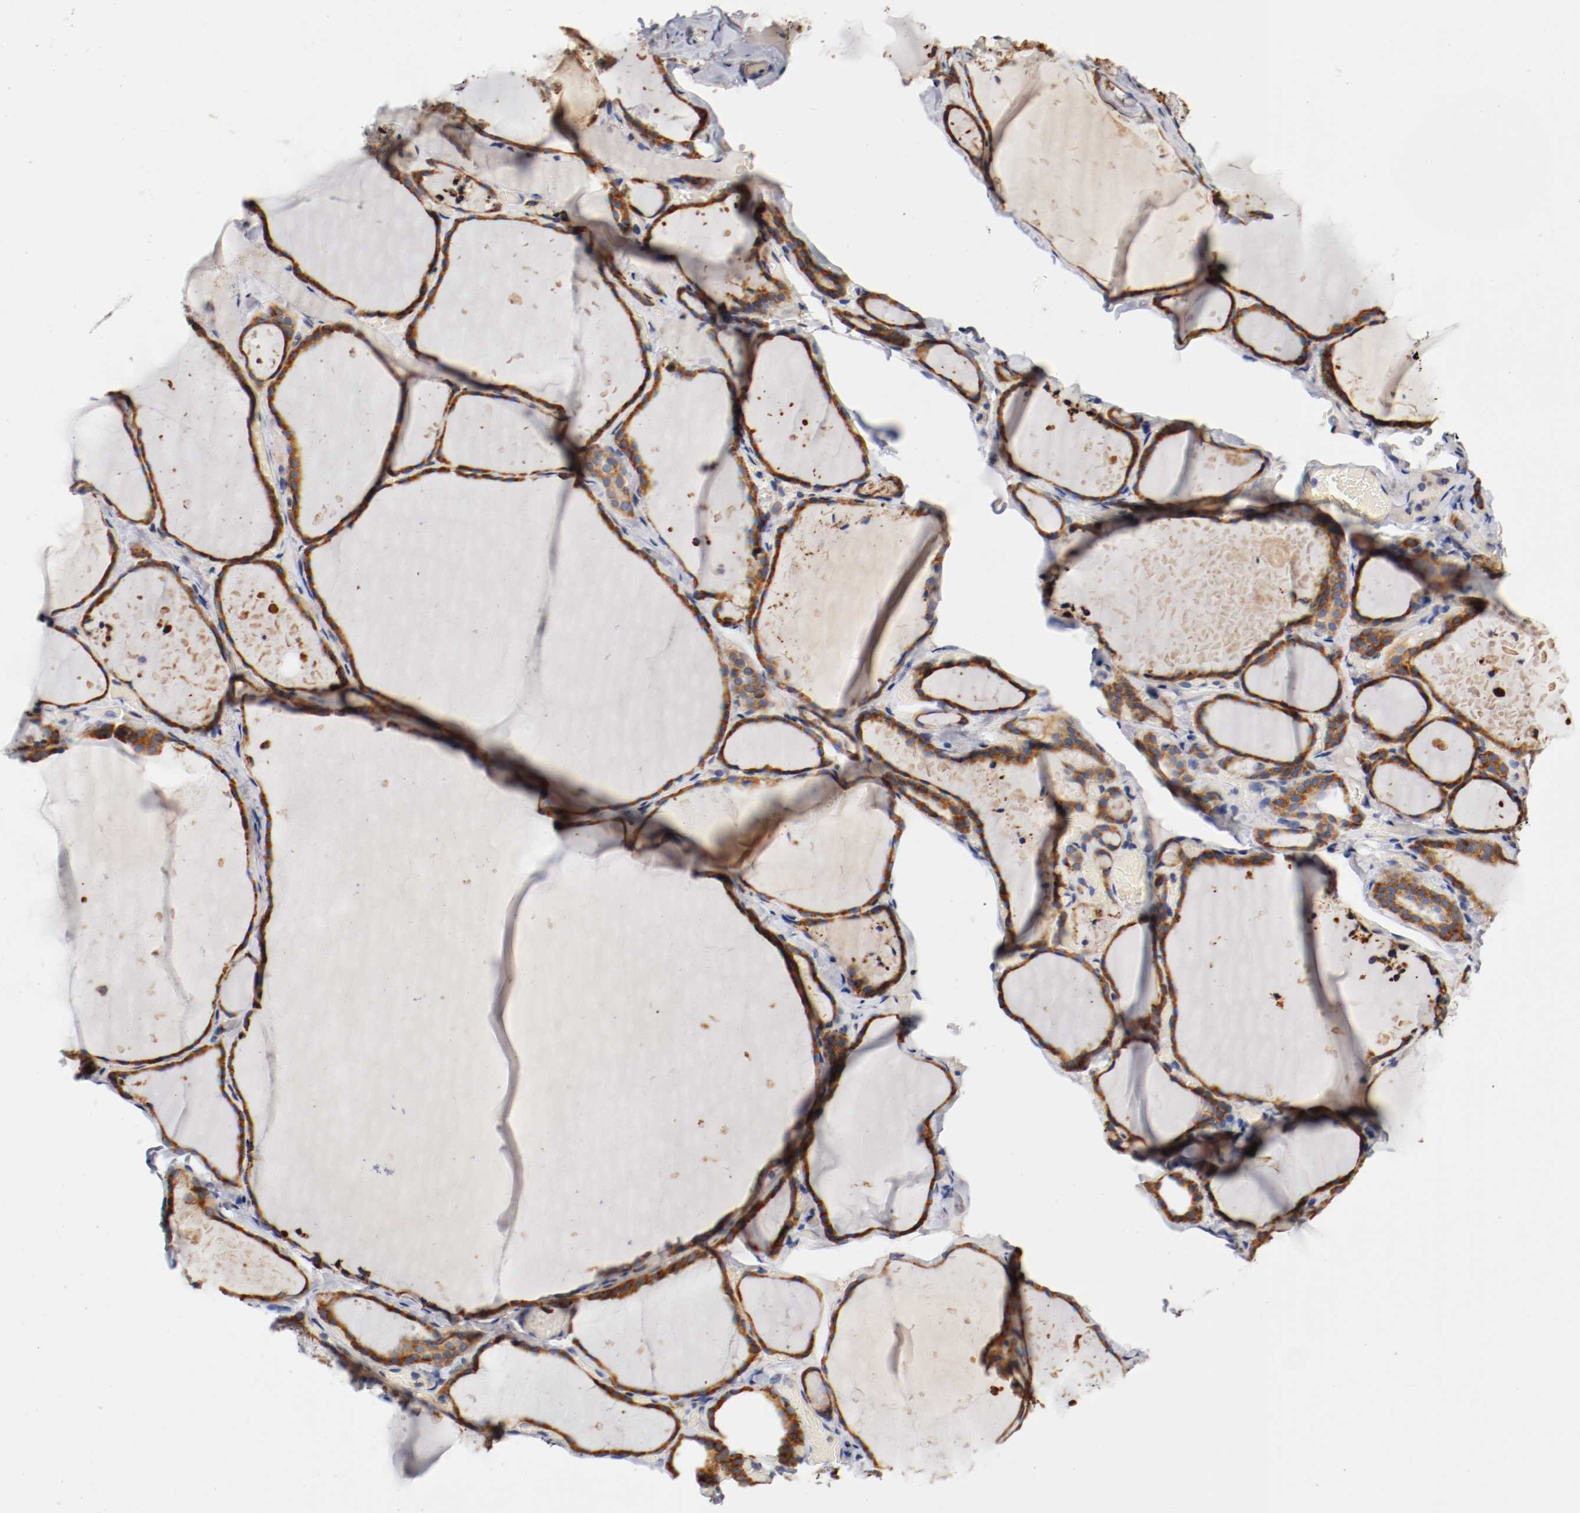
{"staining": {"intensity": "moderate", "quantity": ">75%", "location": "cytoplasmic/membranous"}, "tissue": "thyroid gland", "cell_type": "Glandular cells", "image_type": "normal", "snomed": [{"axis": "morphology", "description": "Normal tissue, NOS"}, {"axis": "topography", "description": "Thyroid gland"}], "caption": "Thyroid gland stained with DAB immunohistochemistry (IHC) reveals medium levels of moderate cytoplasmic/membranous staining in approximately >75% of glandular cells.", "gene": "TNFSF12", "patient": {"sex": "female", "age": 22}}